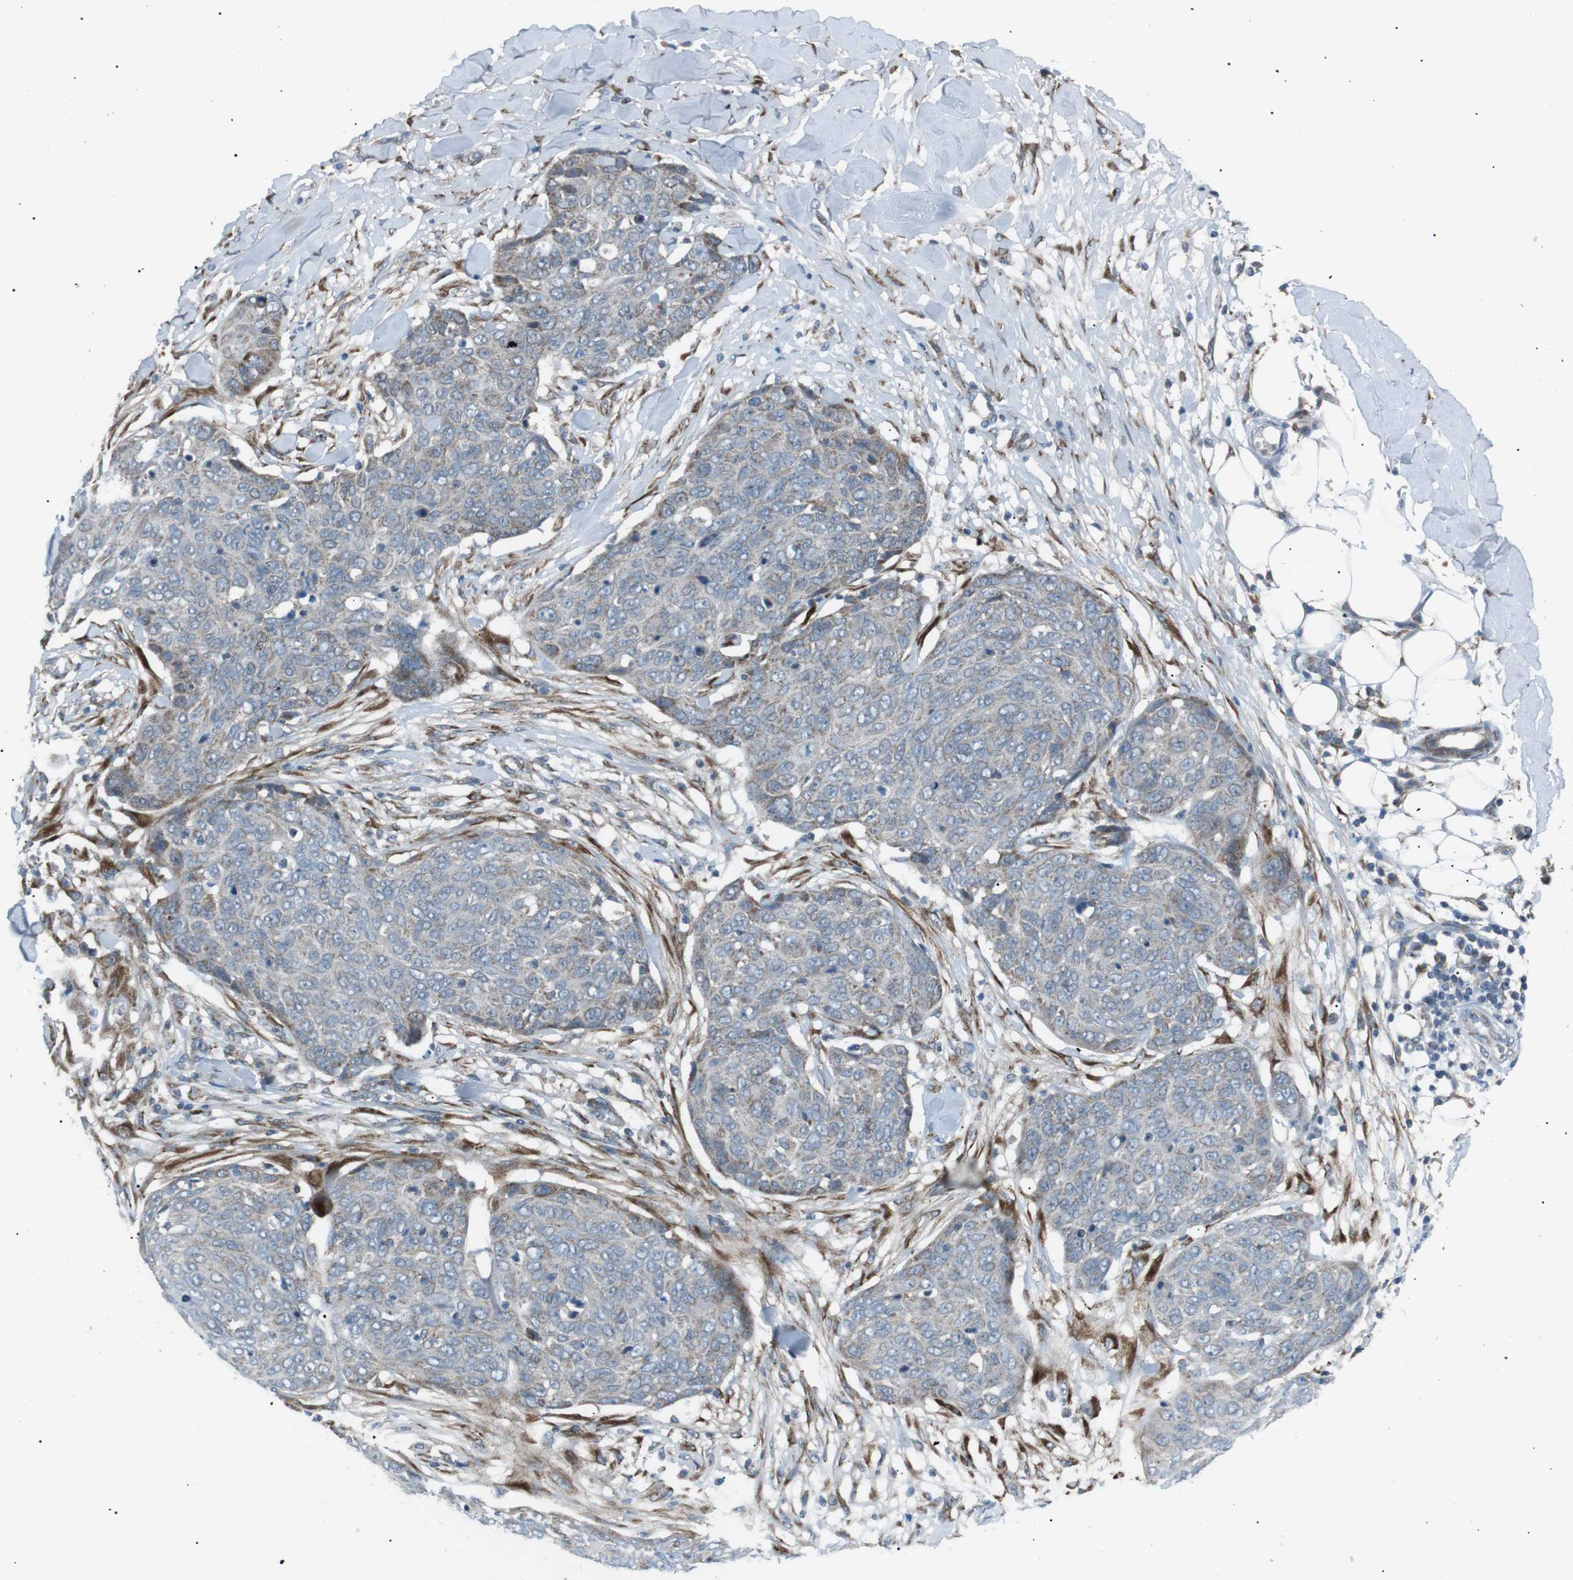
{"staining": {"intensity": "weak", "quantity": "<25%", "location": "cytoplasmic/membranous"}, "tissue": "skin cancer", "cell_type": "Tumor cells", "image_type": "cancer", "snomed": [{"axis": "morphology", "description": "Squamous cell carcinoma in situ, NOS"}, {"axis": "morphology", "description": "Squamous cell carcinoma, NOS"}, {"axis": "topography", "description": "Skin"}], "caption": "High power microscopy photomicrograph of an immunohistochemistry micrograph of skin squamous cell carcinoma in situ, revealing no significant positivity in tumor cells.", "gene": "ARID5B", "patient": {"sex": "male", "age": 93}}